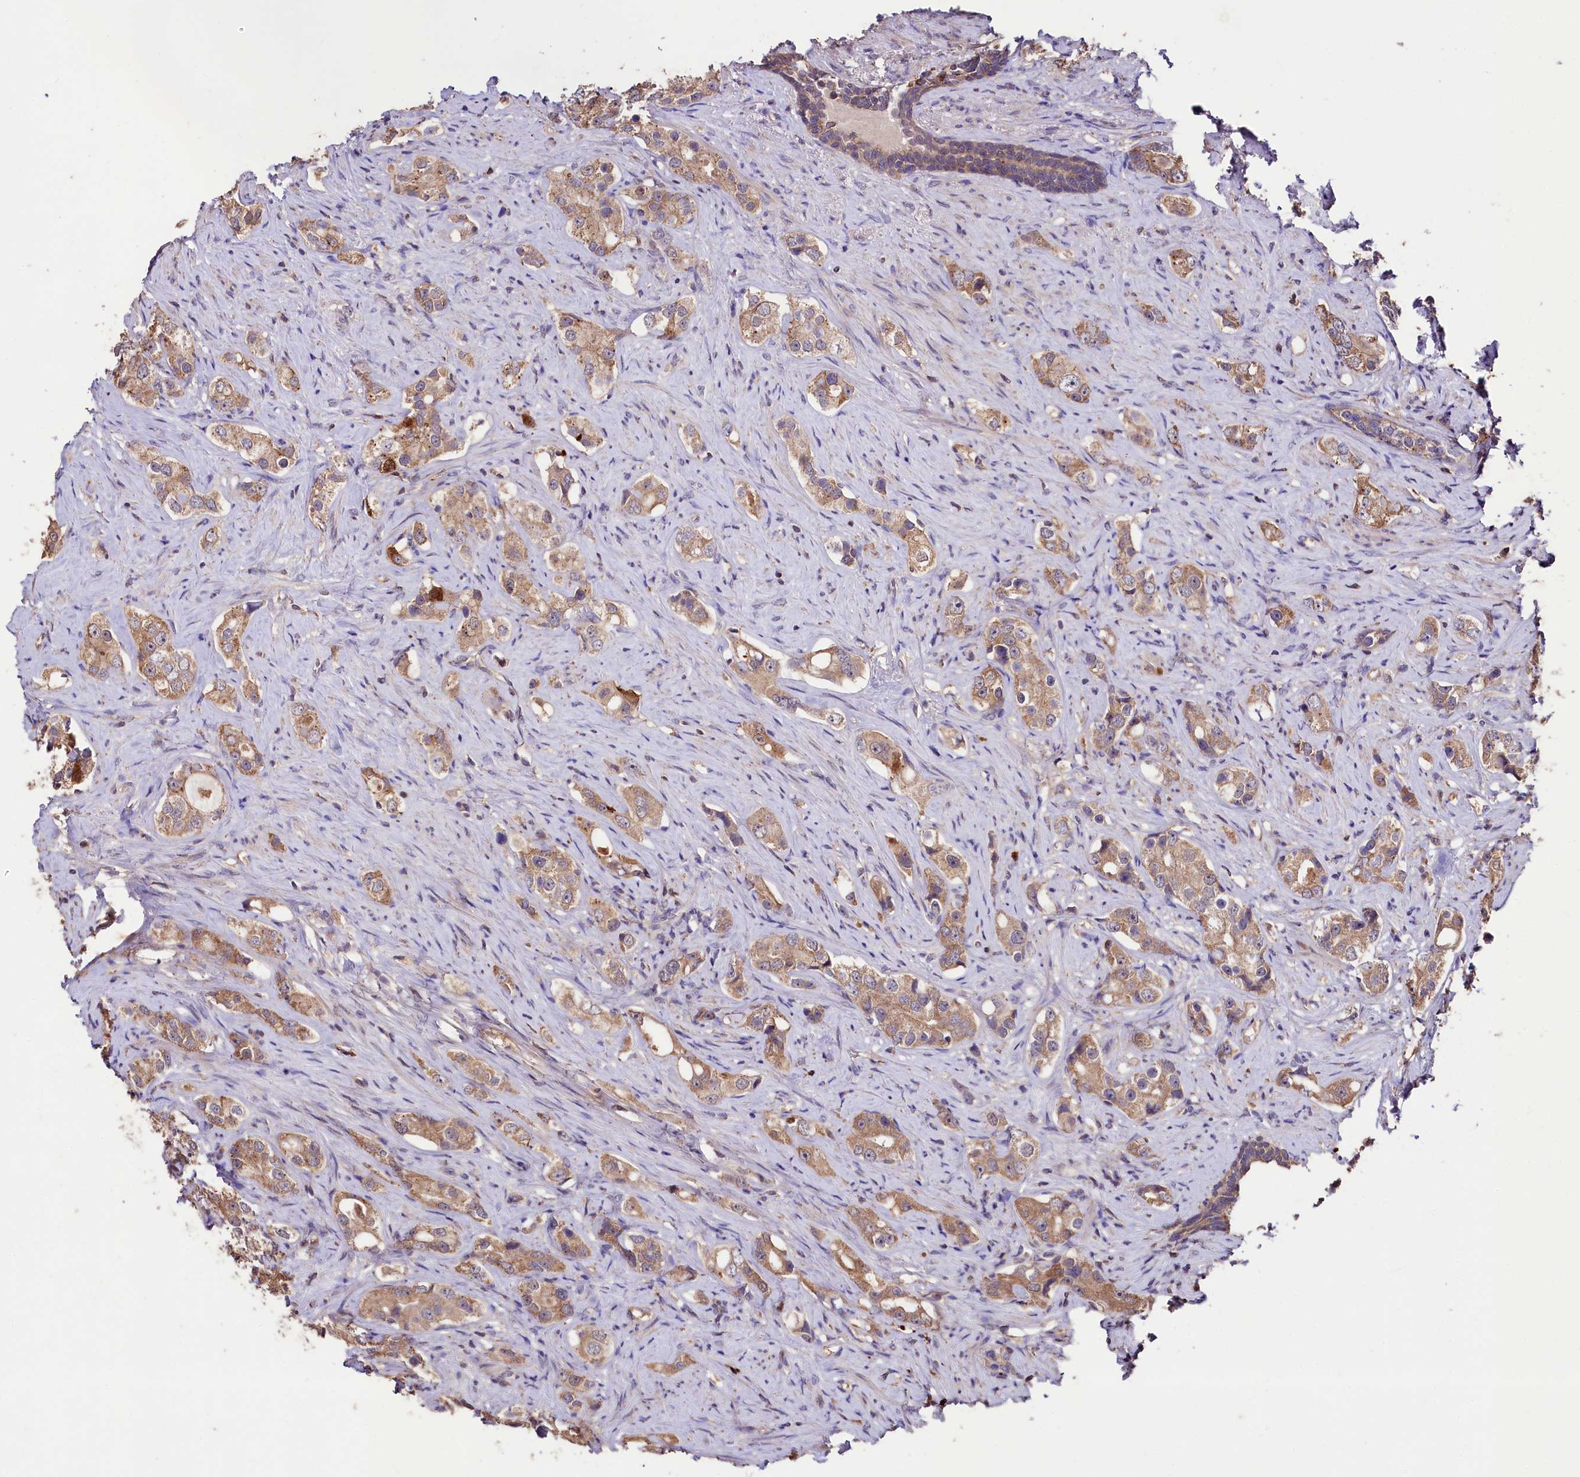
{"staining": {"intensity": "moderate", "quantity": ">75%", "location": "cytoplasmic/membranous"}, "tissue": "prostate cancer", "cell_type": "Tumor cells", "image_type": "cancer", "snomed": [{"axis": "morphology", "description": "Adenocarcinoma, High grade"}, {"axis": "topography", "description": "Prostate"}], "caption": "The micrograph reveals immunohistochemical staining of prostate cancer (high-grade adenocarcinoma). There is moderate cytoplasmic/membranous staining is present in about >75% of tumor cells.", "gene": "KLRB1", "patient": {"sex": "male", "age": 63}}